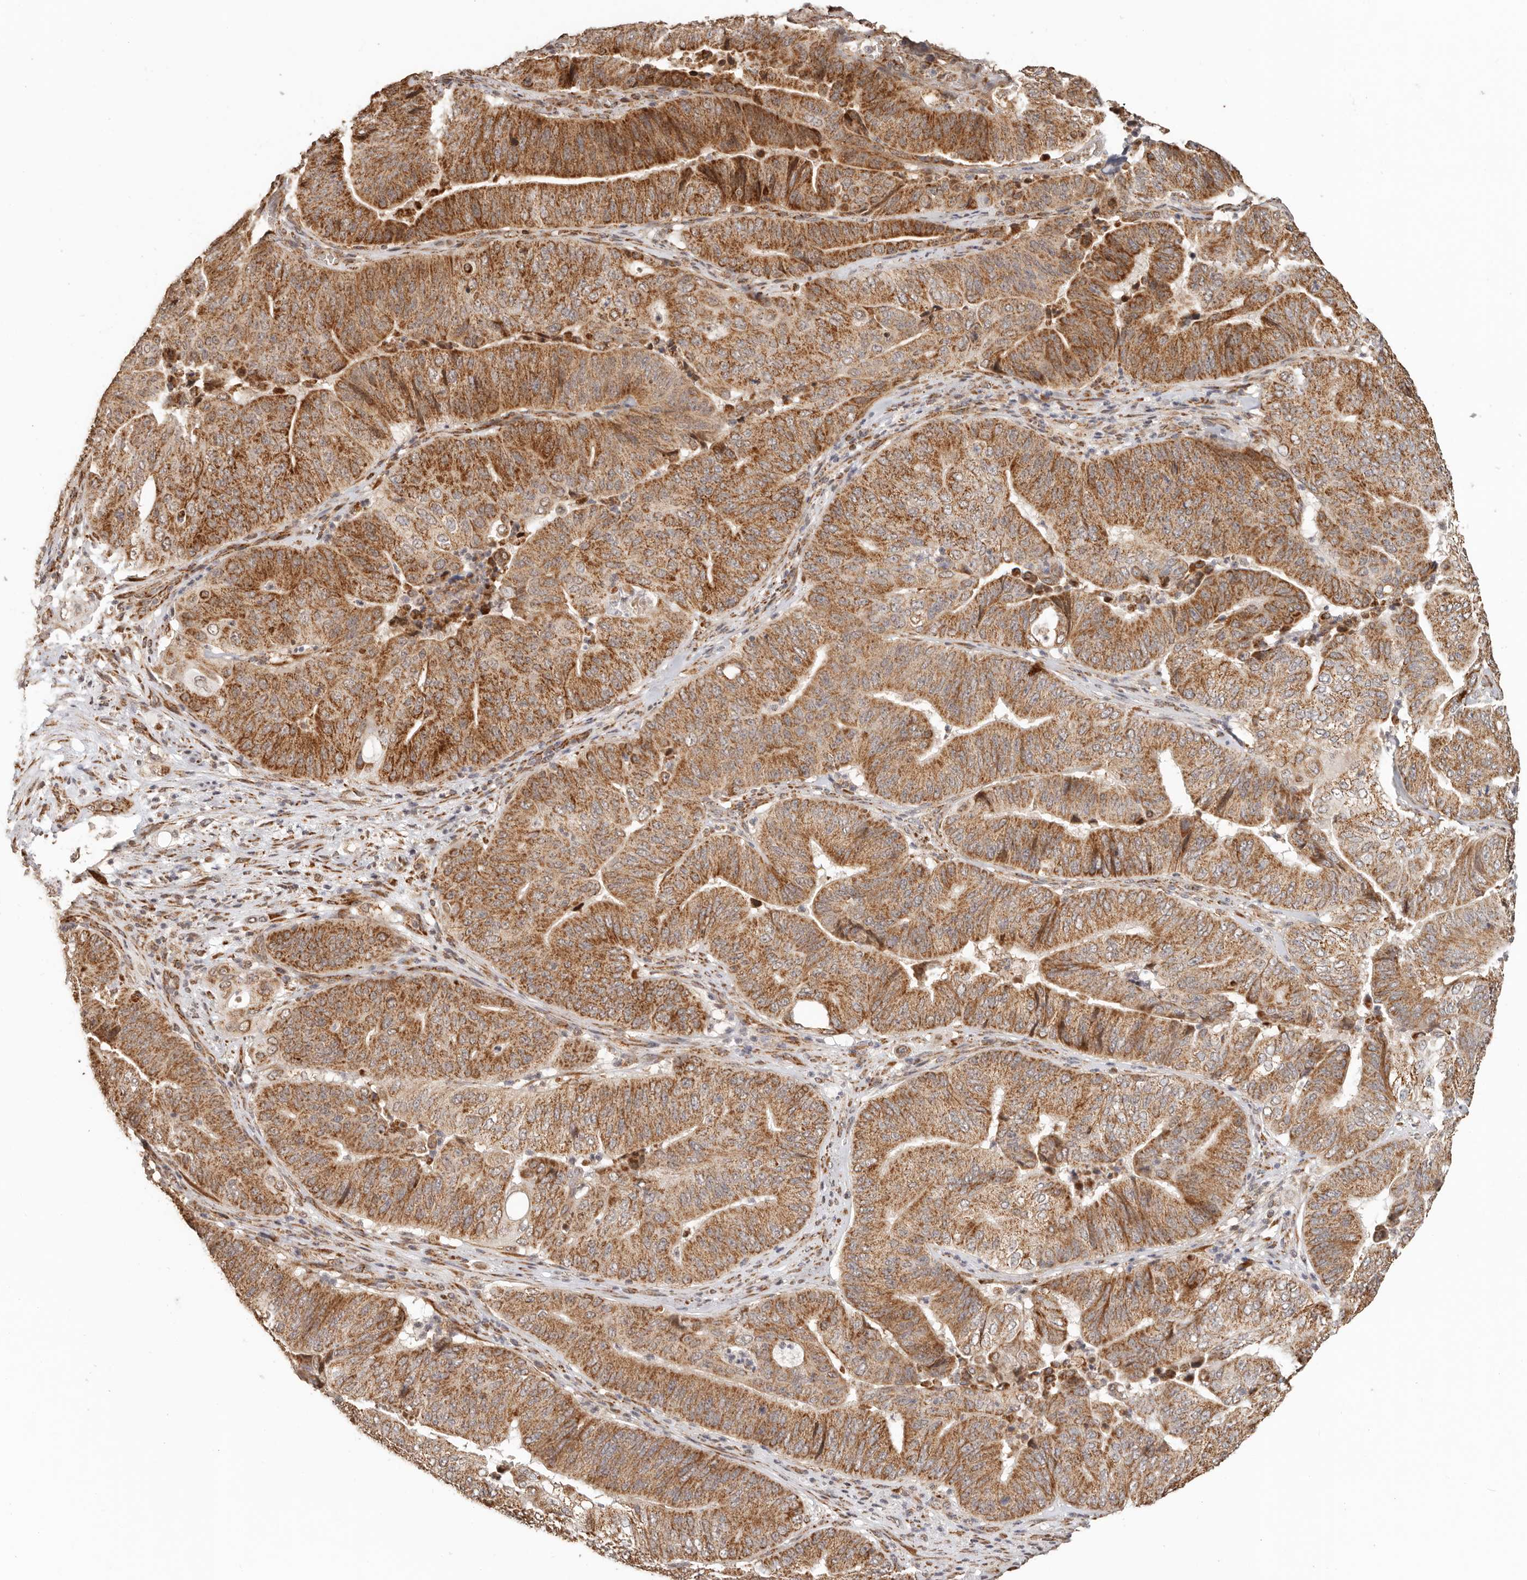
{"staining": {"intensity": "strong", "quantity": ">75%", "location": "cytoplasmic/membranous"}, "tissue": "pancreatic cancer", "cell_type": "Tumor cells", "image_type": "cancer", "snomed": [{"axis": "morphology", "description": "Adenocarcinoma, NOS"}, {"axis": "topography", "description": "Pancreas"}], "caption": "This is a histology image of immunohistochemistry (IHC) staining of adenocarcinoma (pancreatic), which shows strong expression in the cytoplasmic/membranous of tumor cells.", "gene": "NDUFB11", "patient": {"sex": "female", "age": 77}}